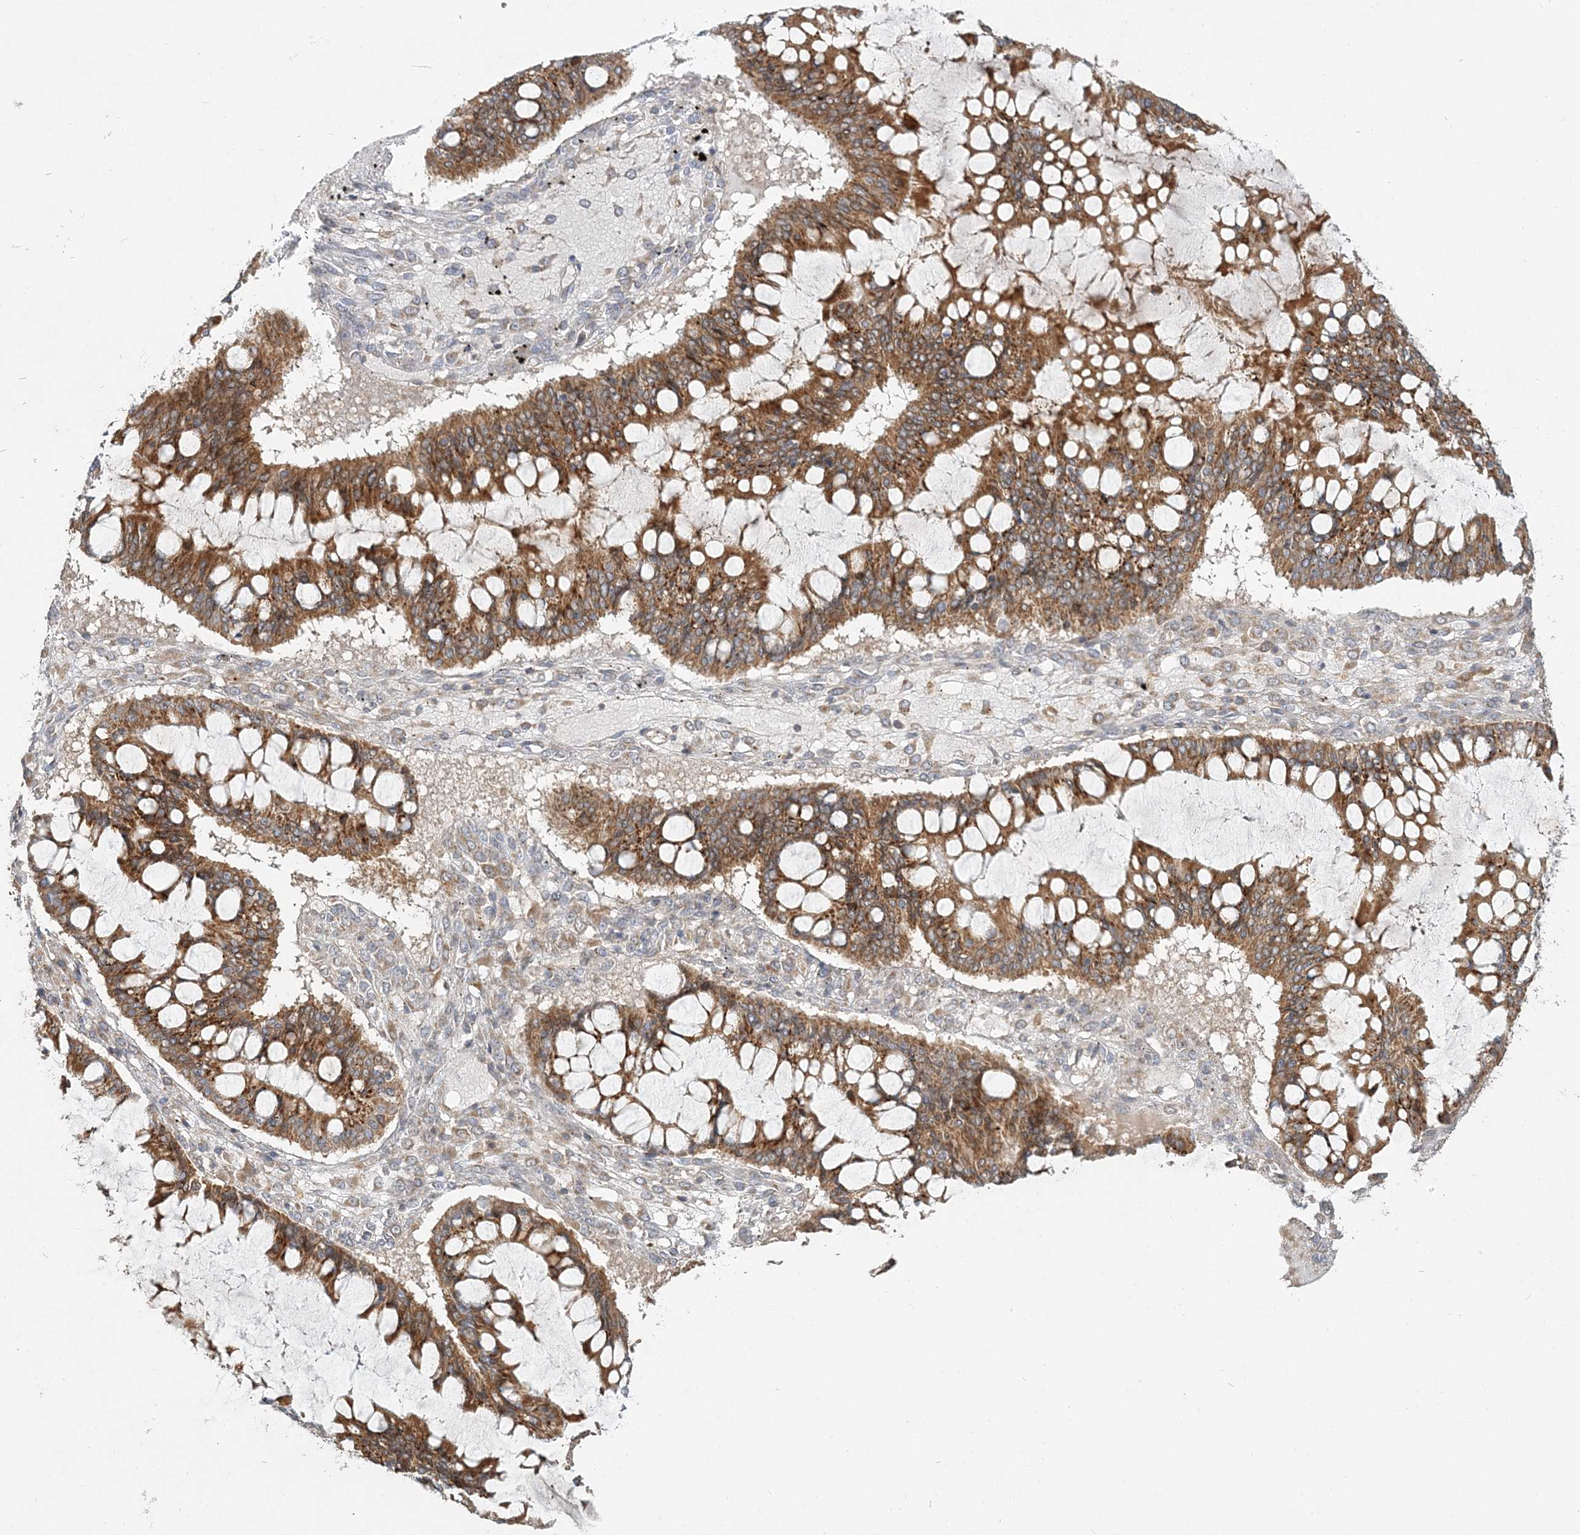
{"staining": {"intensity": "strong", "quantity": ">75%", "location": "cytoplasmic/membranous"}, "tissue": "ovarian cancer", "cell_type": "Tumor cells", "image_type": "cancer", "snomed": [{"axis": "morphology", "description": "Cystadenocarcinoma, mucinous, NOS"}, {"axis": "topography", "description": "Ovary"}], "caption": "Tumor cells display strong cytoplasmic/membranous expression in approximately >75% of cells in ovarian cancer (mucinous cystadenocarcinoma).", "gene": "RAB14", "patient": {"sex": "female", "age": 73}}